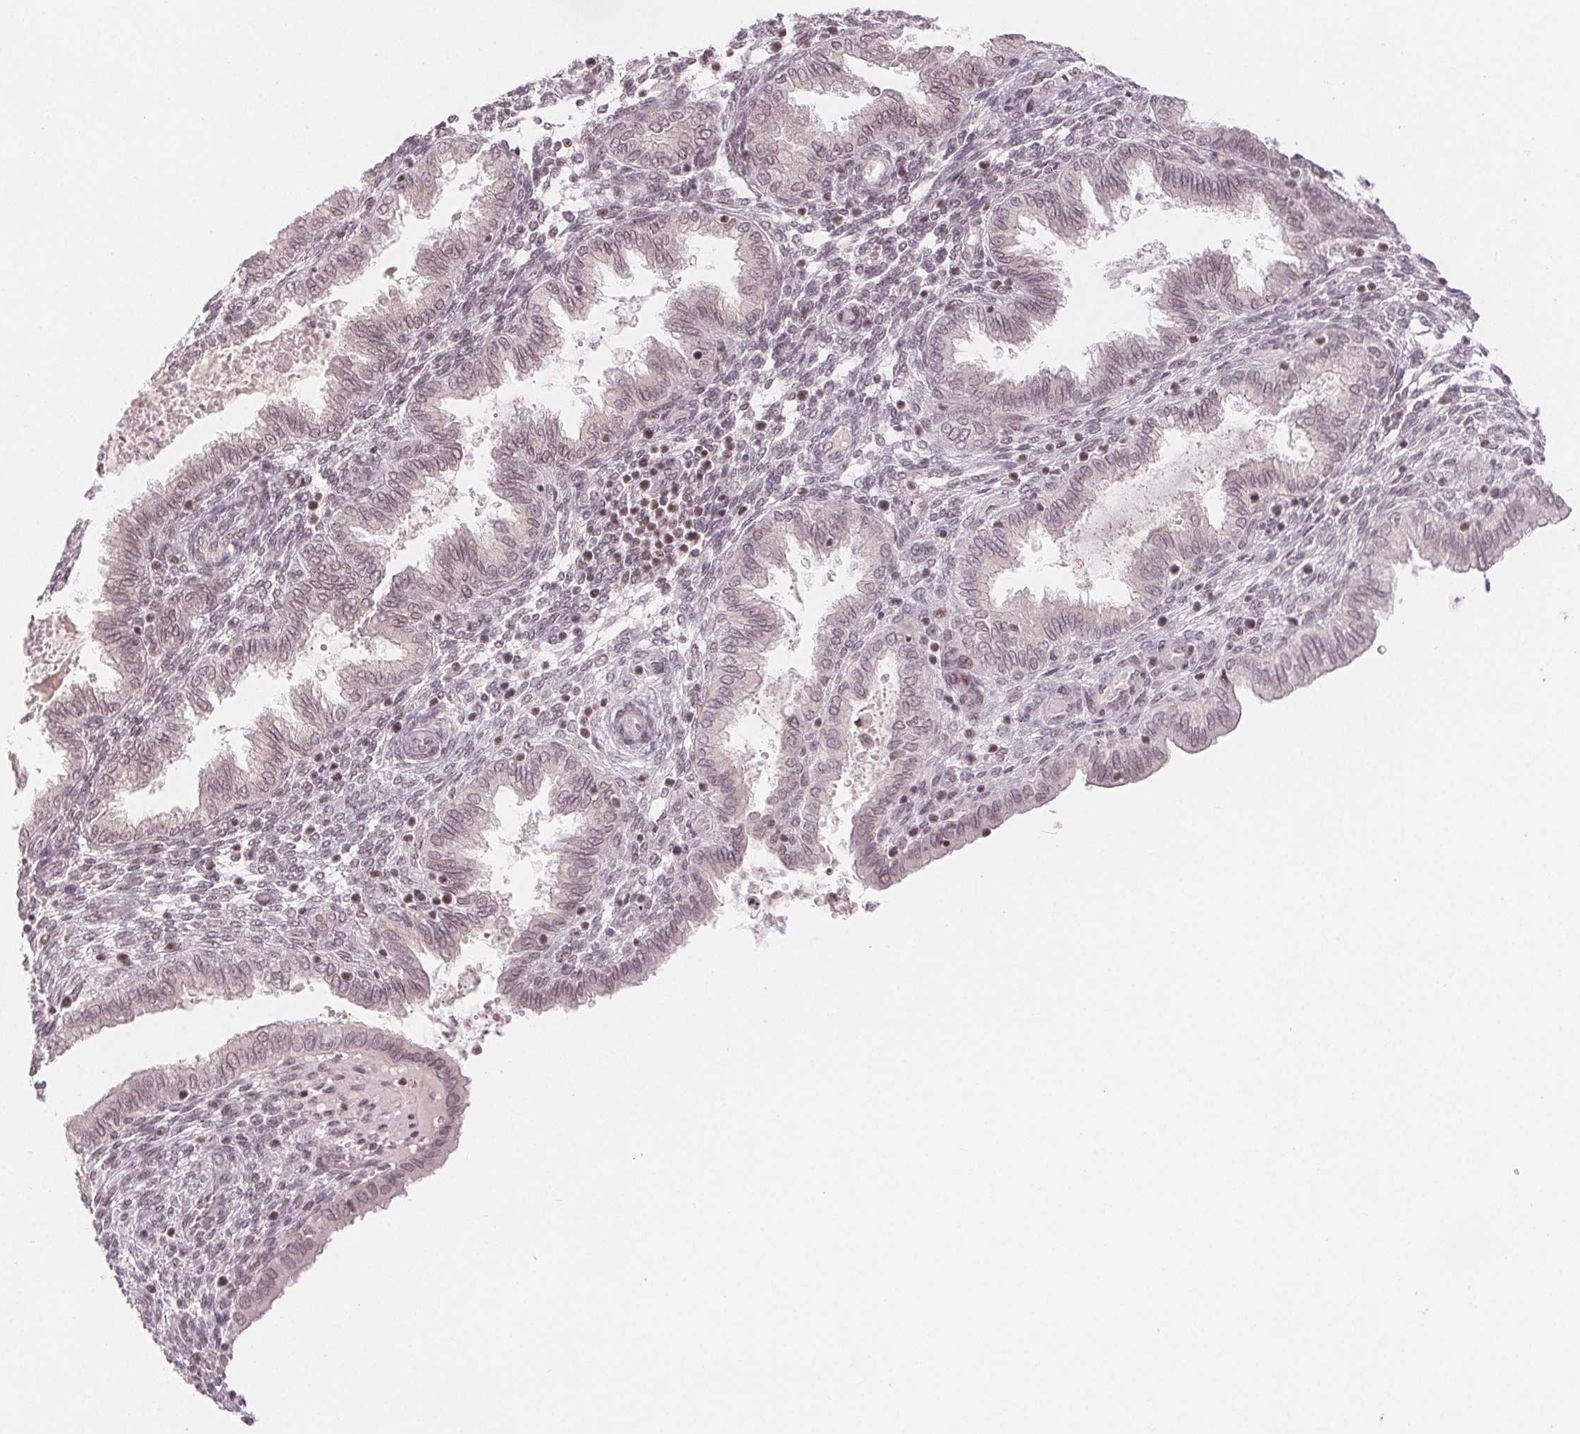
{"staining": {"intensity": "negative", "quantity": "none", "location": "none"}, "tissue": "endometrium", "cell_type": "Cells in endometrial stroma", "image_type": "normal", "snomed": [{"axis": "morphology", "description": "Normal tissue, NOS"}, {"axis": "topography", "description": "Endometrium"}], "caption": "This is a histopathology image of immunohistochemistry (IHC) staining of benign endometrium, which shows no staining in cells in endometrial stroma.", "gene": "DEK", "patient": {"sex": "female", "age": 33}}